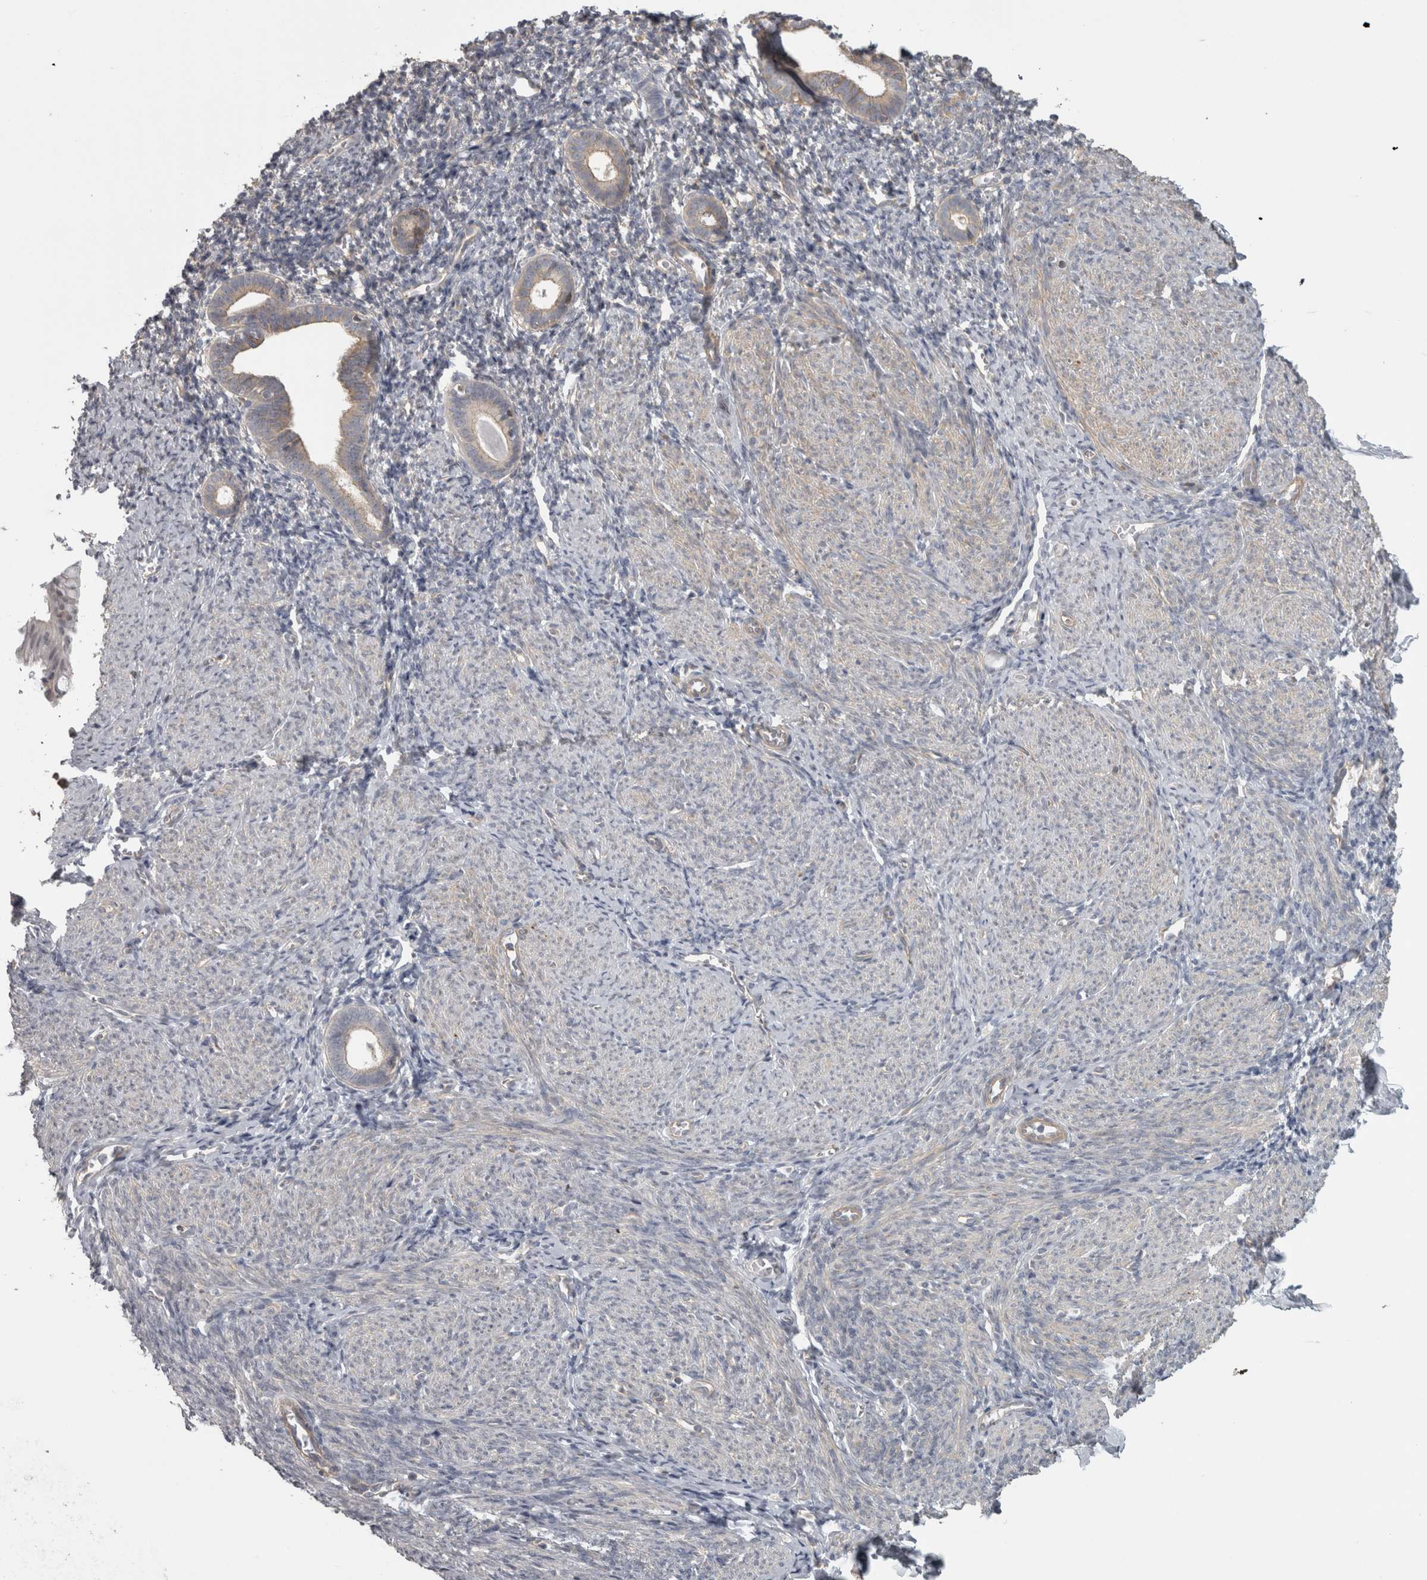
{"staining": {"intensity": "negative", "quantity": "none", "location": "none"}, "tissue": "endometrium", "cell_type": "Cells in endometrial stroma", "image_type": "normal", "snomed": [{"axis": "morphology", "description": "Normal tissue, NOS"}, {"axis": "morphology", "description": "Adenocarcinoma, NOS"}, {"axis": "topography", "description": "Endometrium"}], "caption": "Human endometrium stained for a protein using IHC exhibits no staining in cells in endometrial stroma.", "gene": "PPP1R12B", "patient": {"sex": "female", "age": 57}}